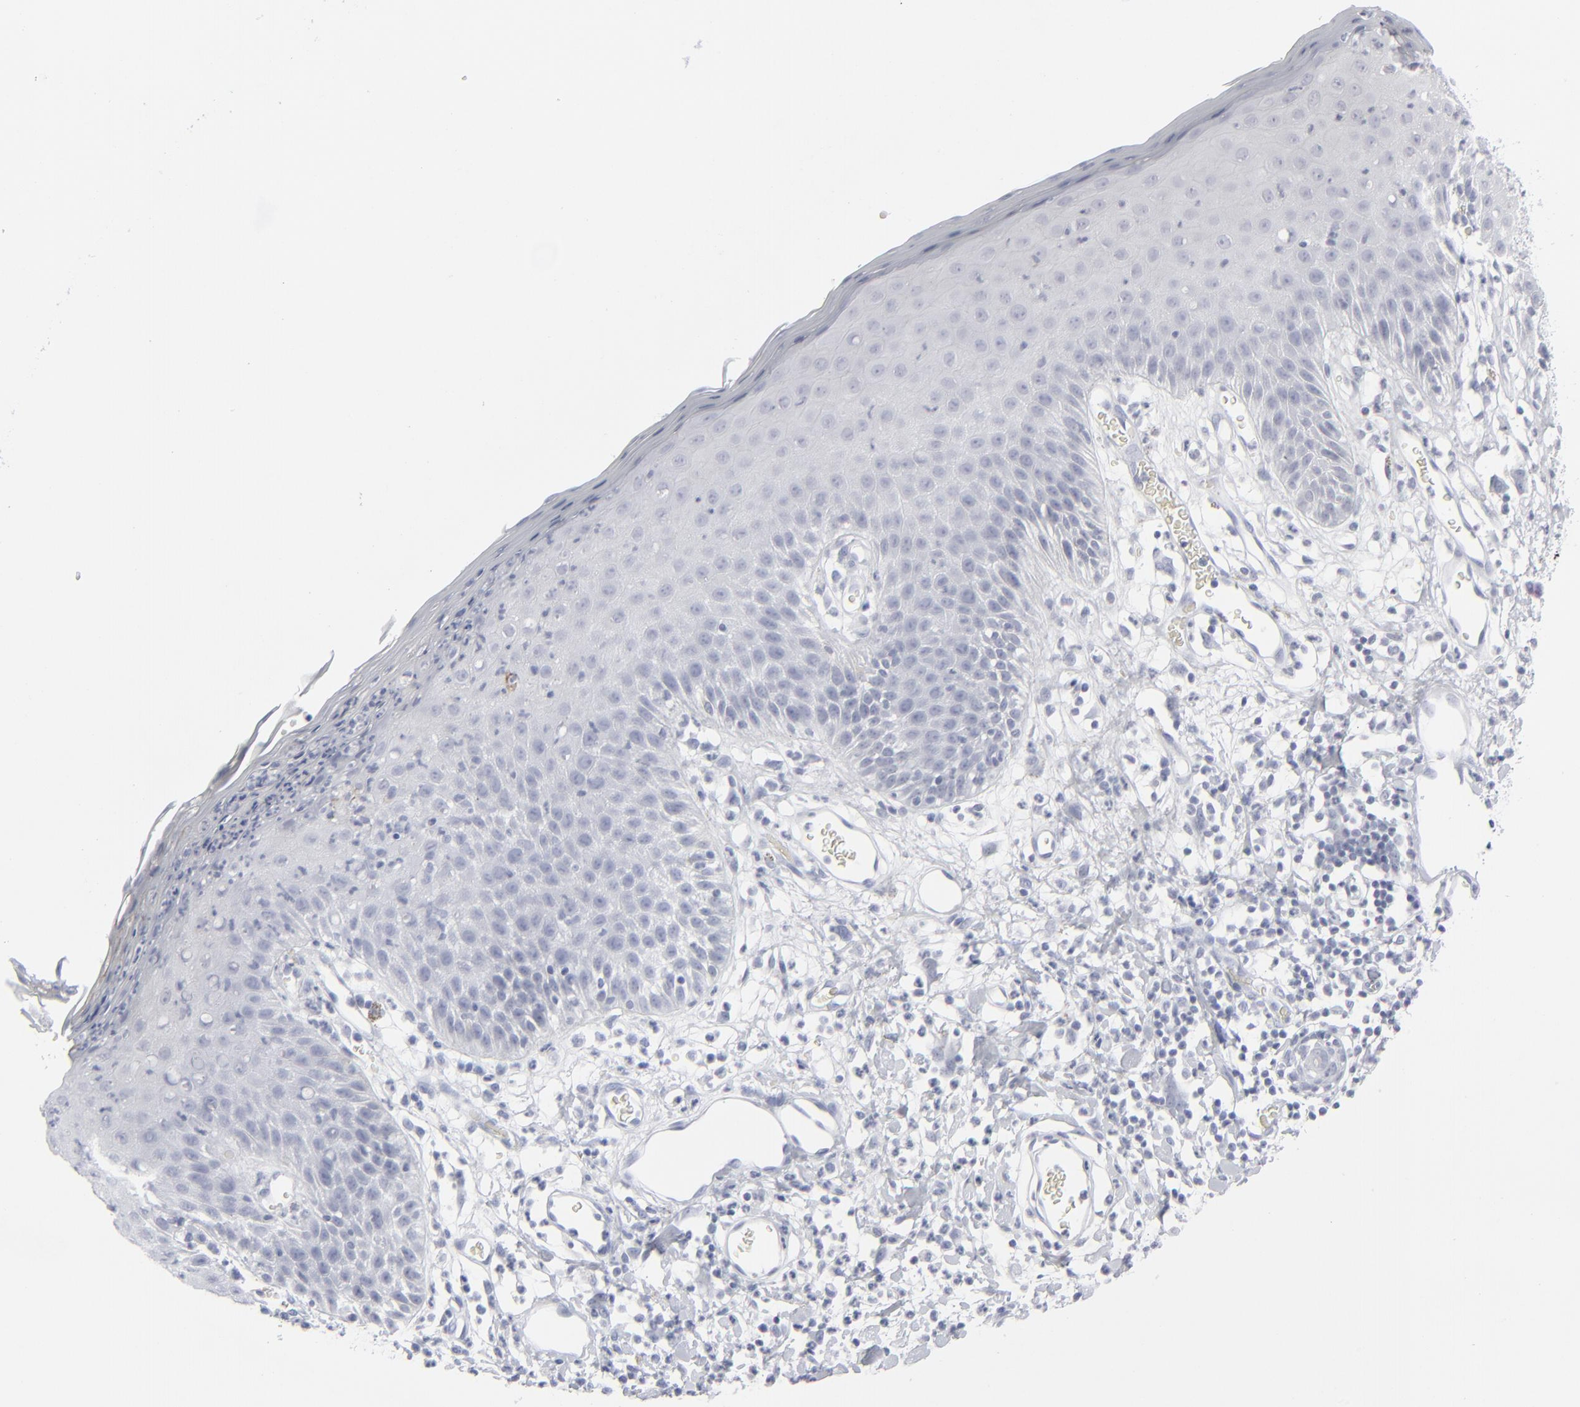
{"staining": {"intensity": "negative", "quantity": "none", "location": "none"}, "tissue": "skin", "cell_type": "Epidermal cells", "image_type": "normal", "snomed": [{"axis": "morphology", "description": "Normal tissue, NOS"}, {"axis": "topography", "description": "Vulva"}, {"axis": "topography", "description": "Peripheral nerve tissue"}], "caption": "Immunohistochemical staining of benign skin shows no significant expression in epidermal cells.", "gene": "MSLN", "patient": {"sex": "female", "age": 68}}